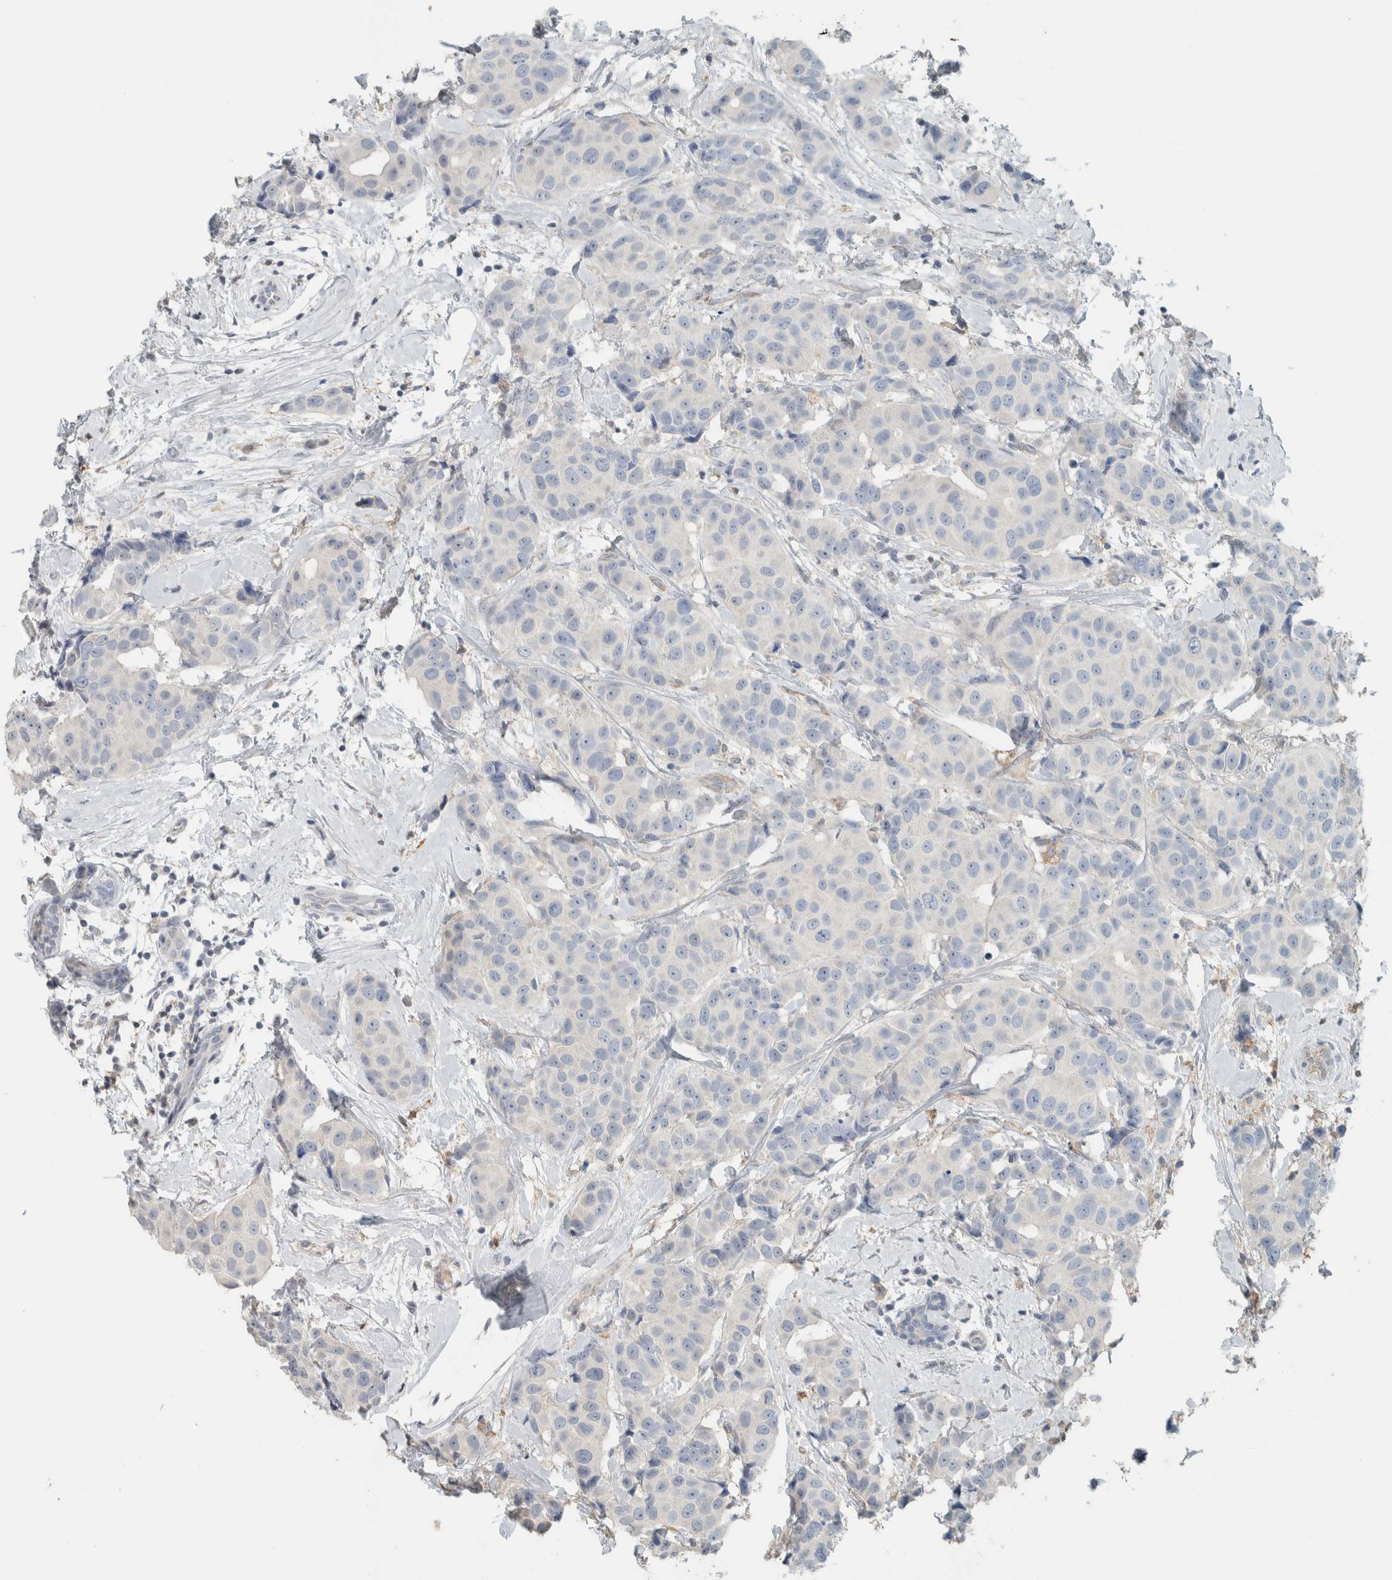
{"staining": {"intensity": "negative", "quantity": "none", "location": "none"}, "tissue": "breast cancer", "cell_type": "Tumor cells", "image_type": "cancer", "snomed": [{"axis": "morphology", "description": "Normal tissue, NOS"}, {"axis": "morphology", "description": "Duct carcinoma"}, {"axis": "topography", "description": "Breast"}], "caption": "DAB (3,3'-diaminobenzidine) immunohistochemical staining of human breast cancer displays no significant positivity in tumor cells. (Brightfield microscopy of DAB immunohistochemistry at high magnification).", "gene": "SCIN", "patient": {"sex": "female", "age": 39}}